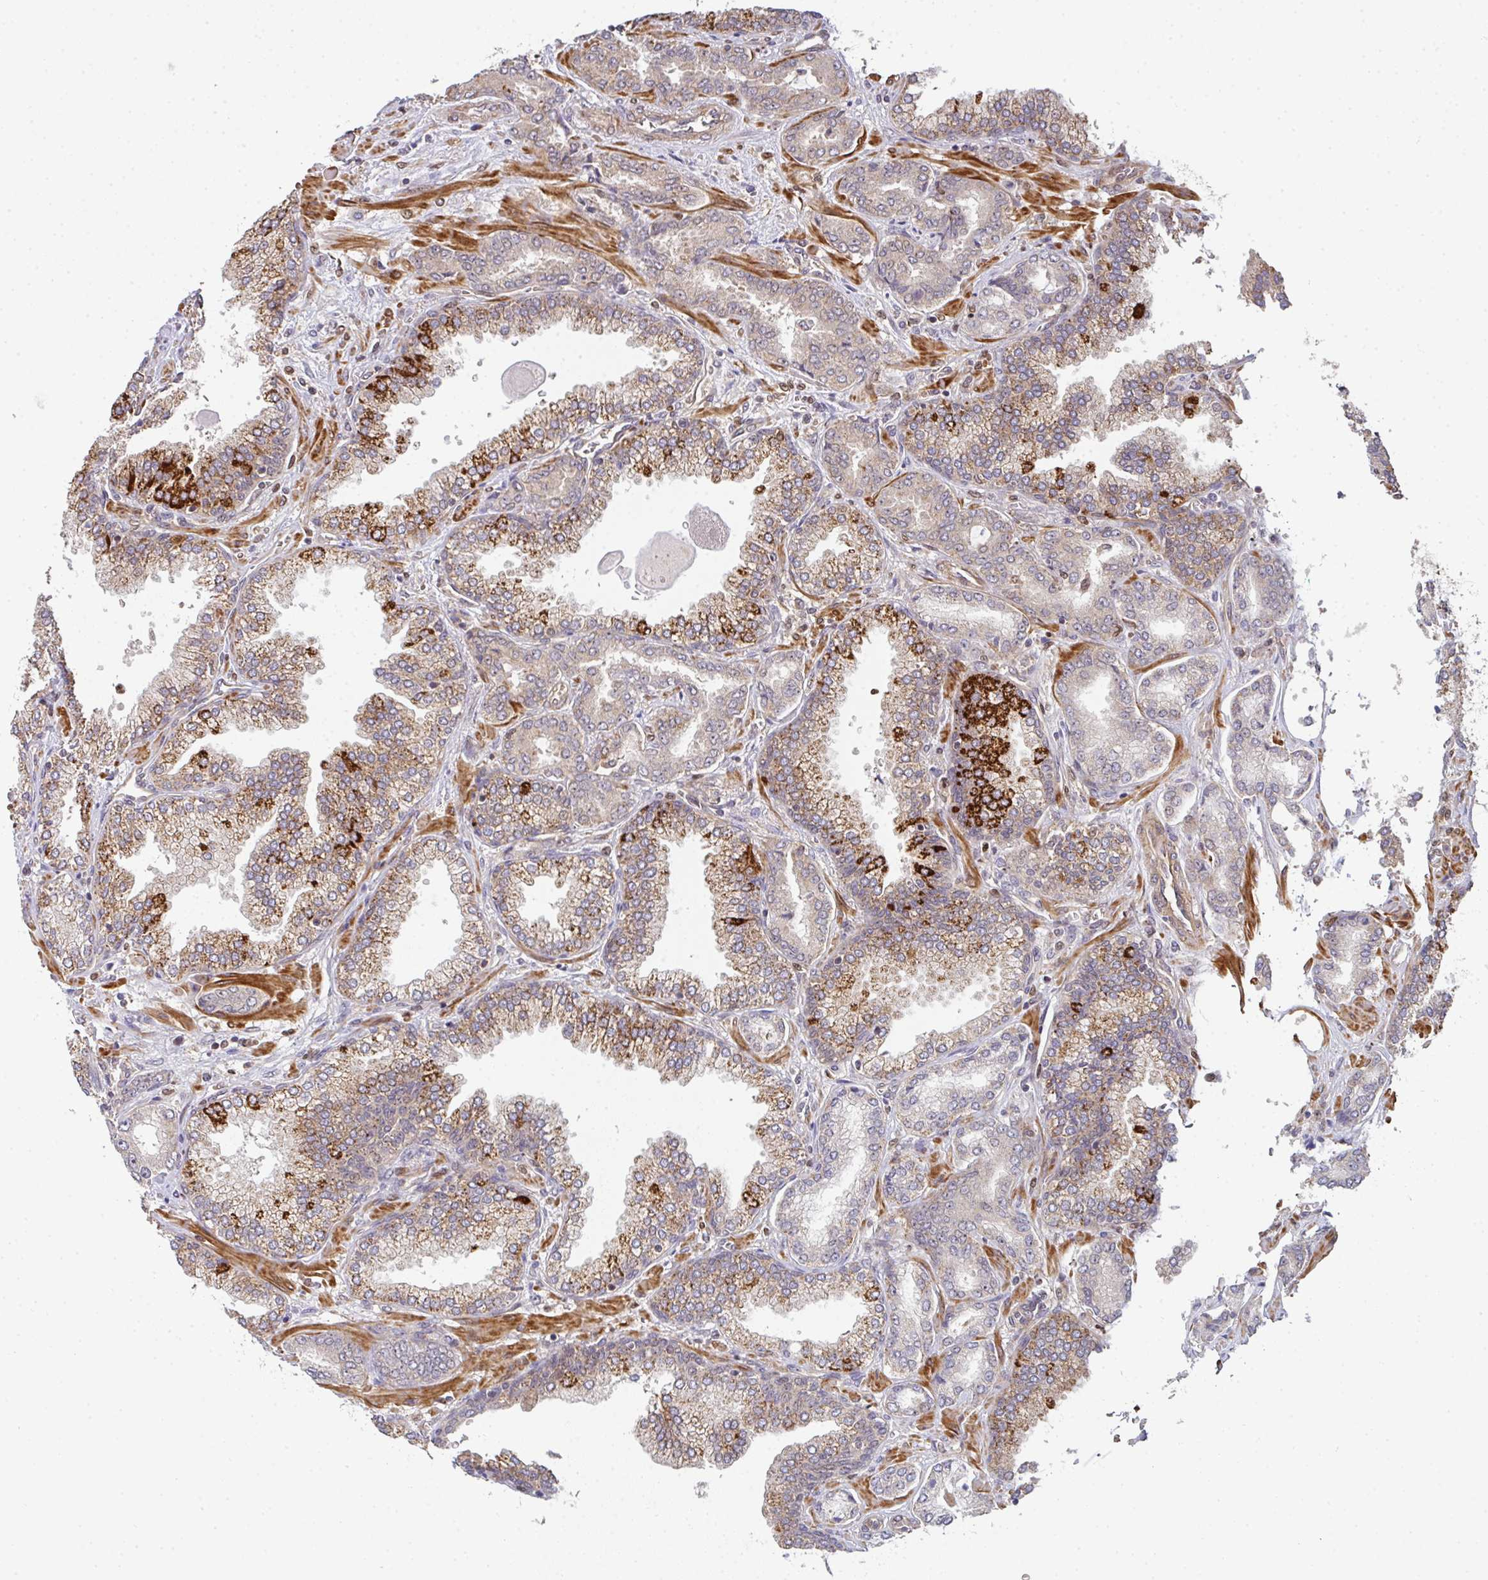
{"staining": {"intensity": "weak", "quantity": "25%-75%", "location": "cytoplasmic/membranous,nuclear"}, "tissue": "prostate cancer", "cell_type": "Tumor cells", "image_type": "cancer", "snomed": [{"axis": "morphology", "description": "Adenocarcinoma, High grade"}, {"axis": "topography", "description": "Prostate"}], "caption": "Immunohistochemistry (DAB (3,3'-diaminobenzidine)) staining of prostate cancer shows weak cytoplasmic/membranous and nuclear protein expression in about 25%-75% of tumor cells. Immunohistochemistry stains the protein of interest in brown and the nuclei are stained blue.", "gene": "SIMC1", "patient": {"sex": "male", "age": 72}}